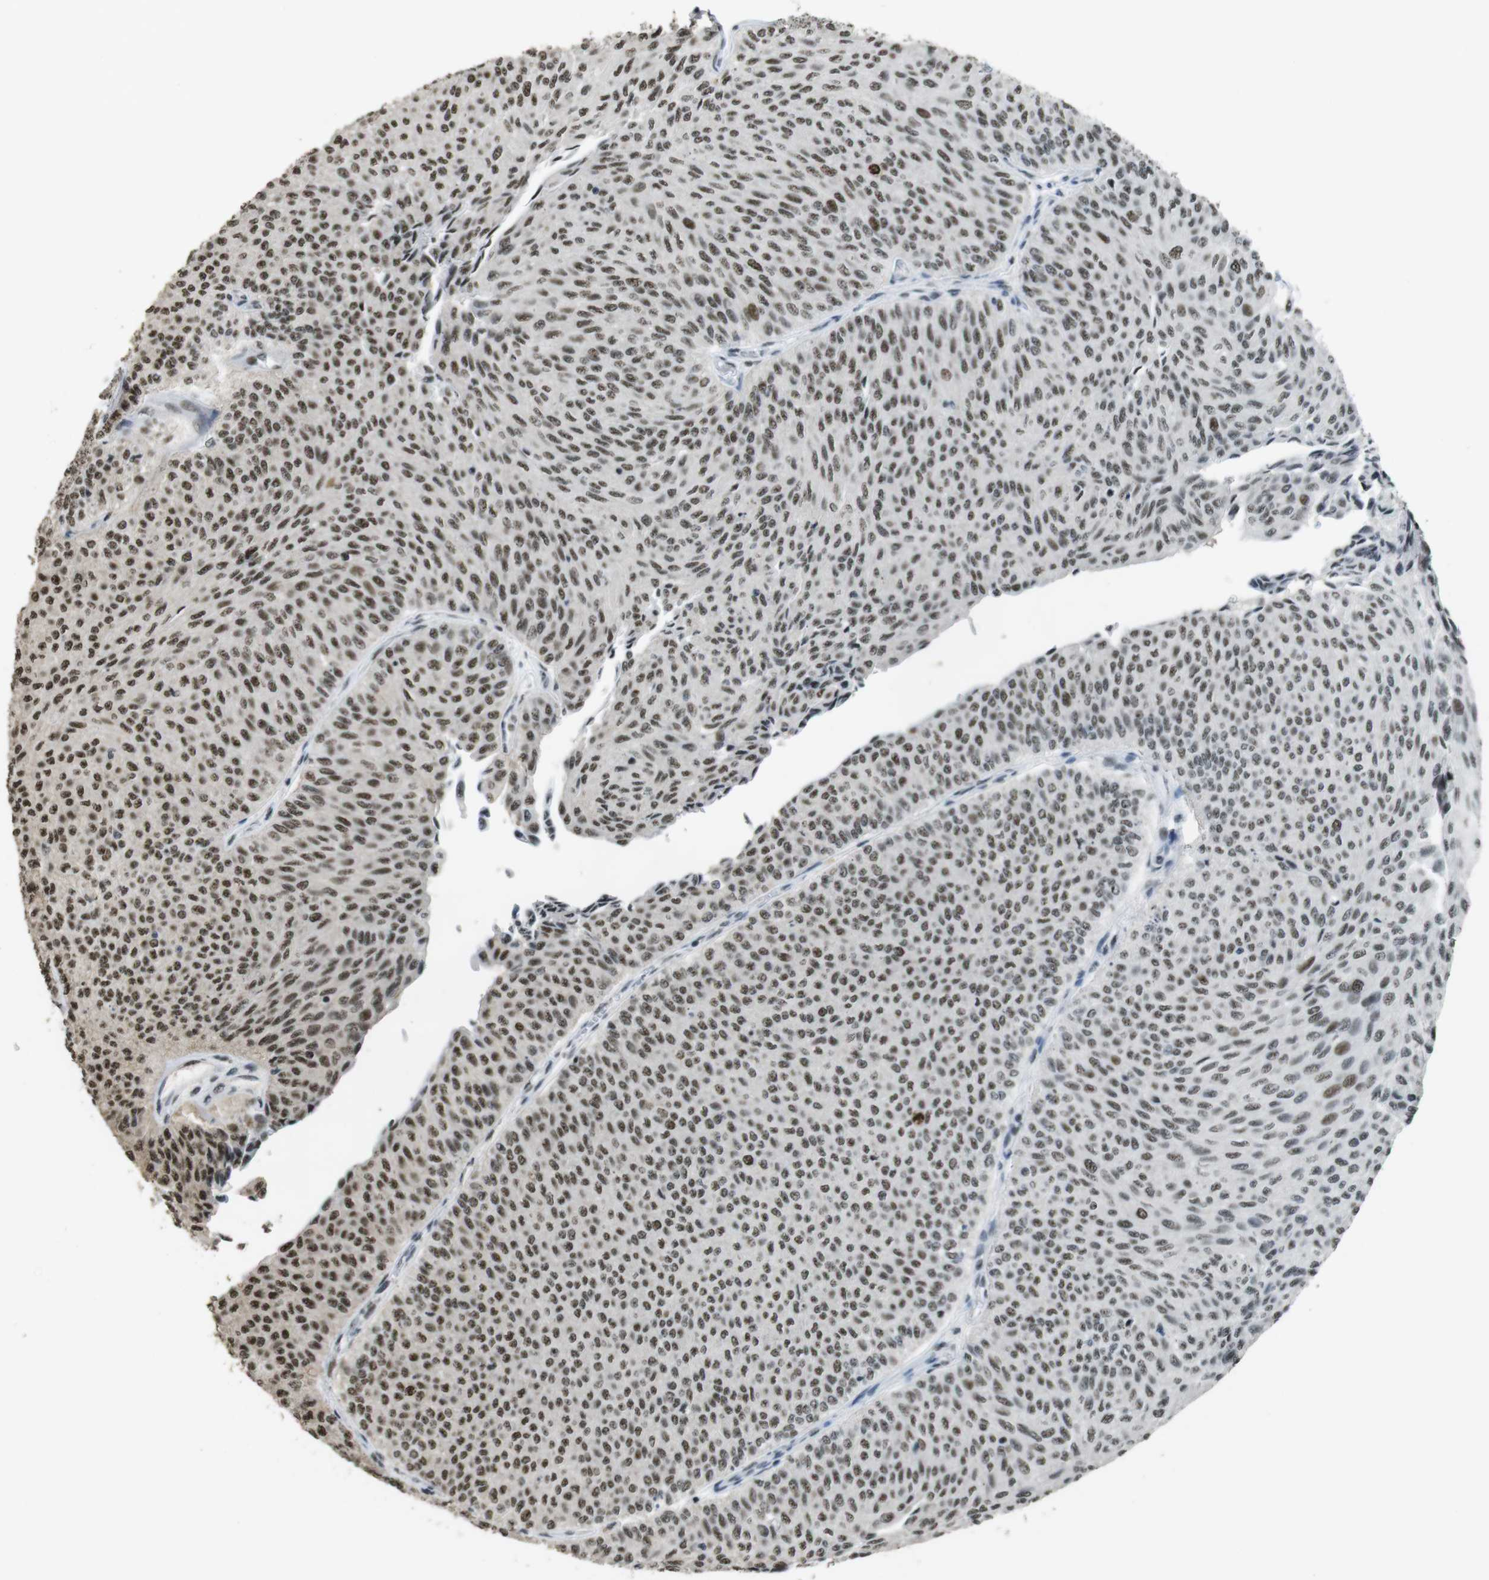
{"staining": {"intensity": "moderate", "quantity": ">75%", "location": "nuclear"}, "tissue": "urothelial cancer", "cell_type": "Tumor cells", "image_type": "cancer", "snomed": [{"axis": "morphology", "description": "Urothelial carcinoma, Low grade"}, {"axis": "topography", "description": "Urinary bladder"}], "caption": "Urothelial cancer stained with a brown dye displays moderate nuclear positive expression in approximately >75% of tumor cells.", "gene": "CSNK2B", "patient": {"sex": "male", "age": 78}}